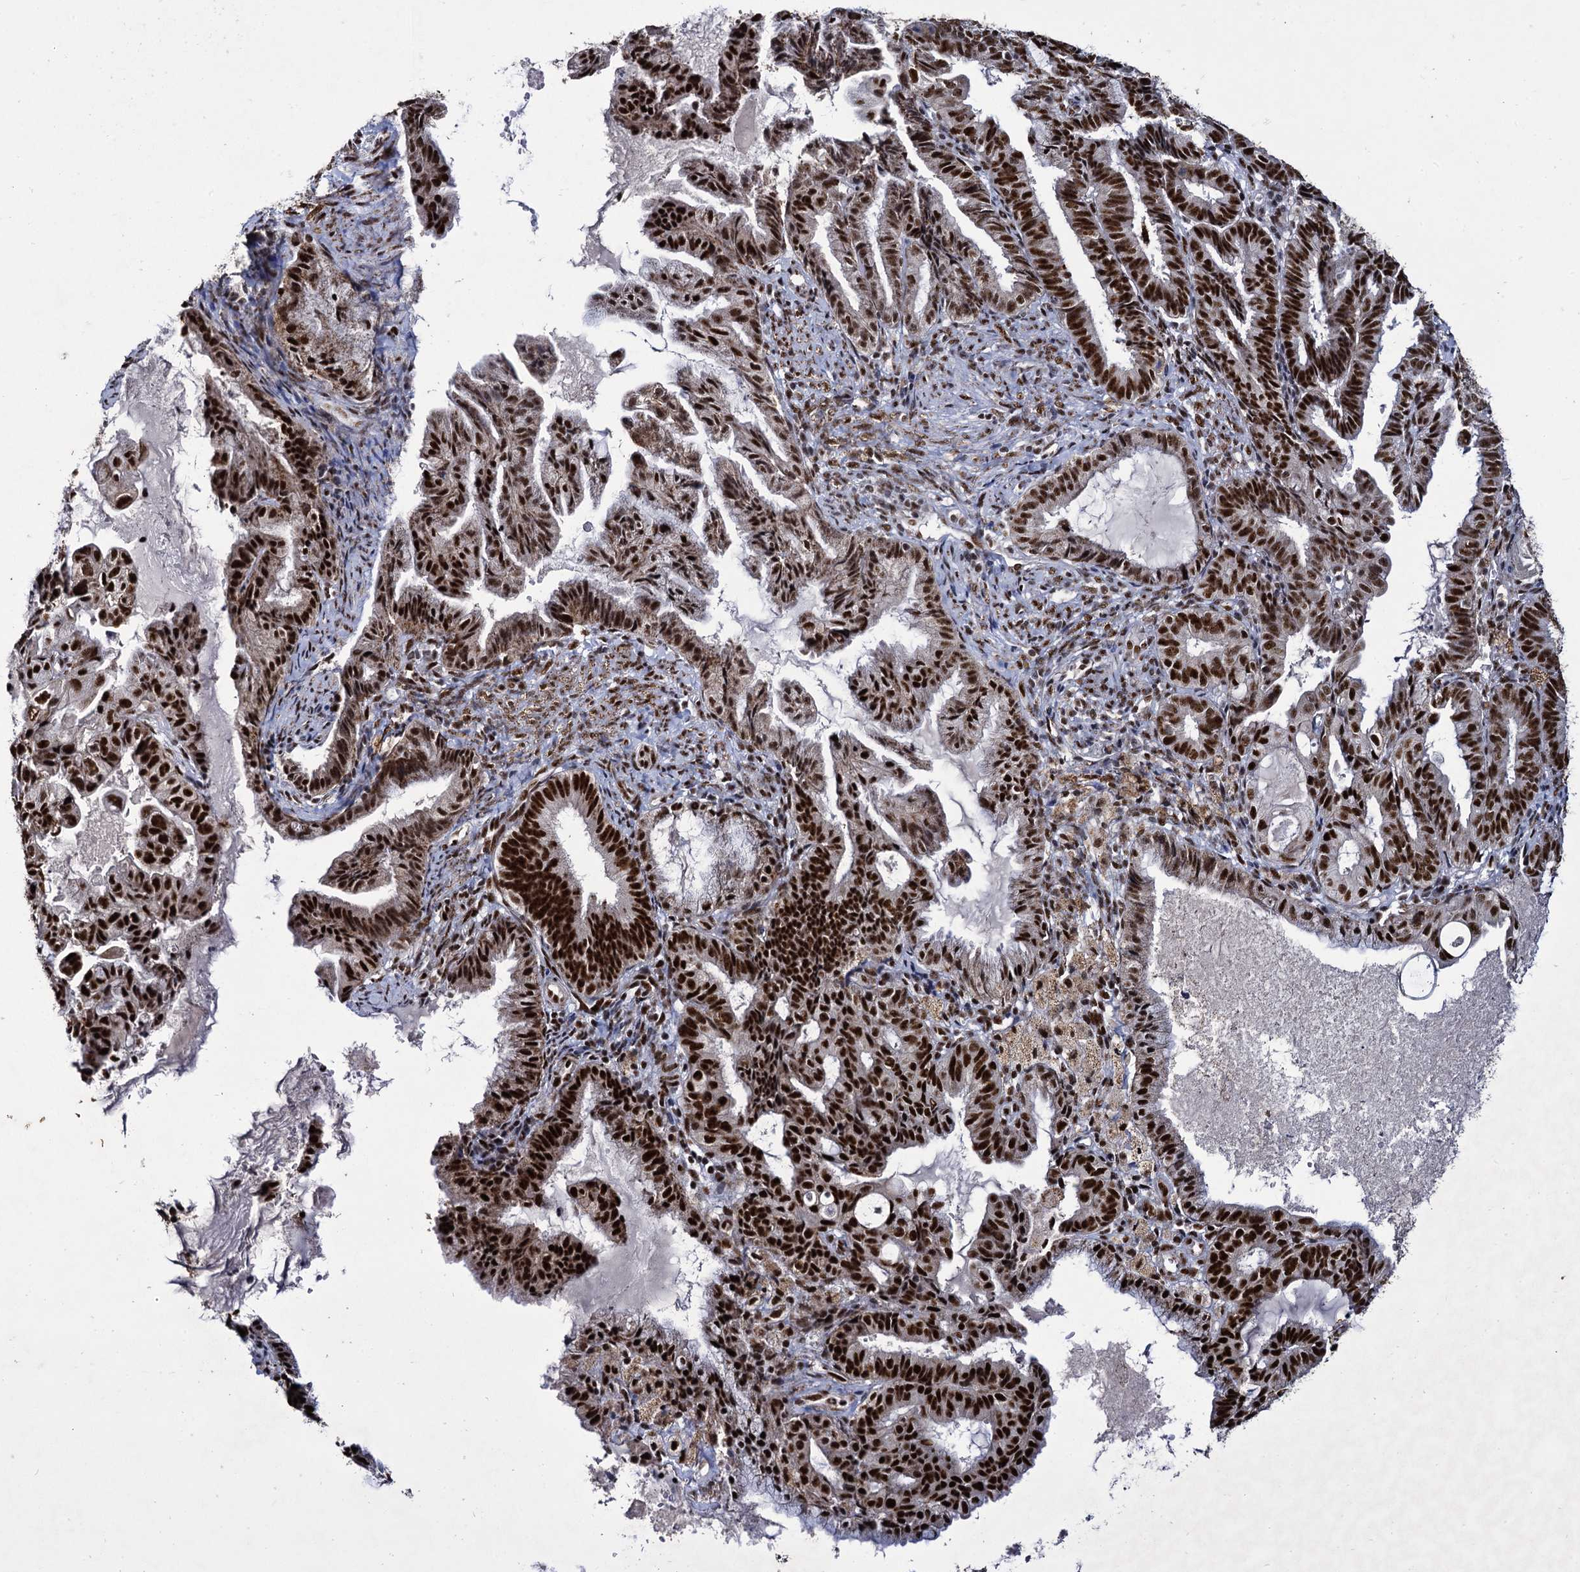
{"staining": {"intensity": "strong", "quantity": ">75%", "location": "nuclear"}, "tissue": "endometrial cancer", "cell_type": "Tumor cells", "image_type": "cancer", "snomed": [{"axis": "morphology", "description": "Adenocarcinoma, NOS"}, {"axis": "topography", "description": "Endometrium"}], "caption": "Protein staining of endometrial cancer tissue reveals strong nuclear expression in approximately >75% of tumor cells.", "gene": "RPUSD4", "patient": {"sex": "female", "age": 86}}